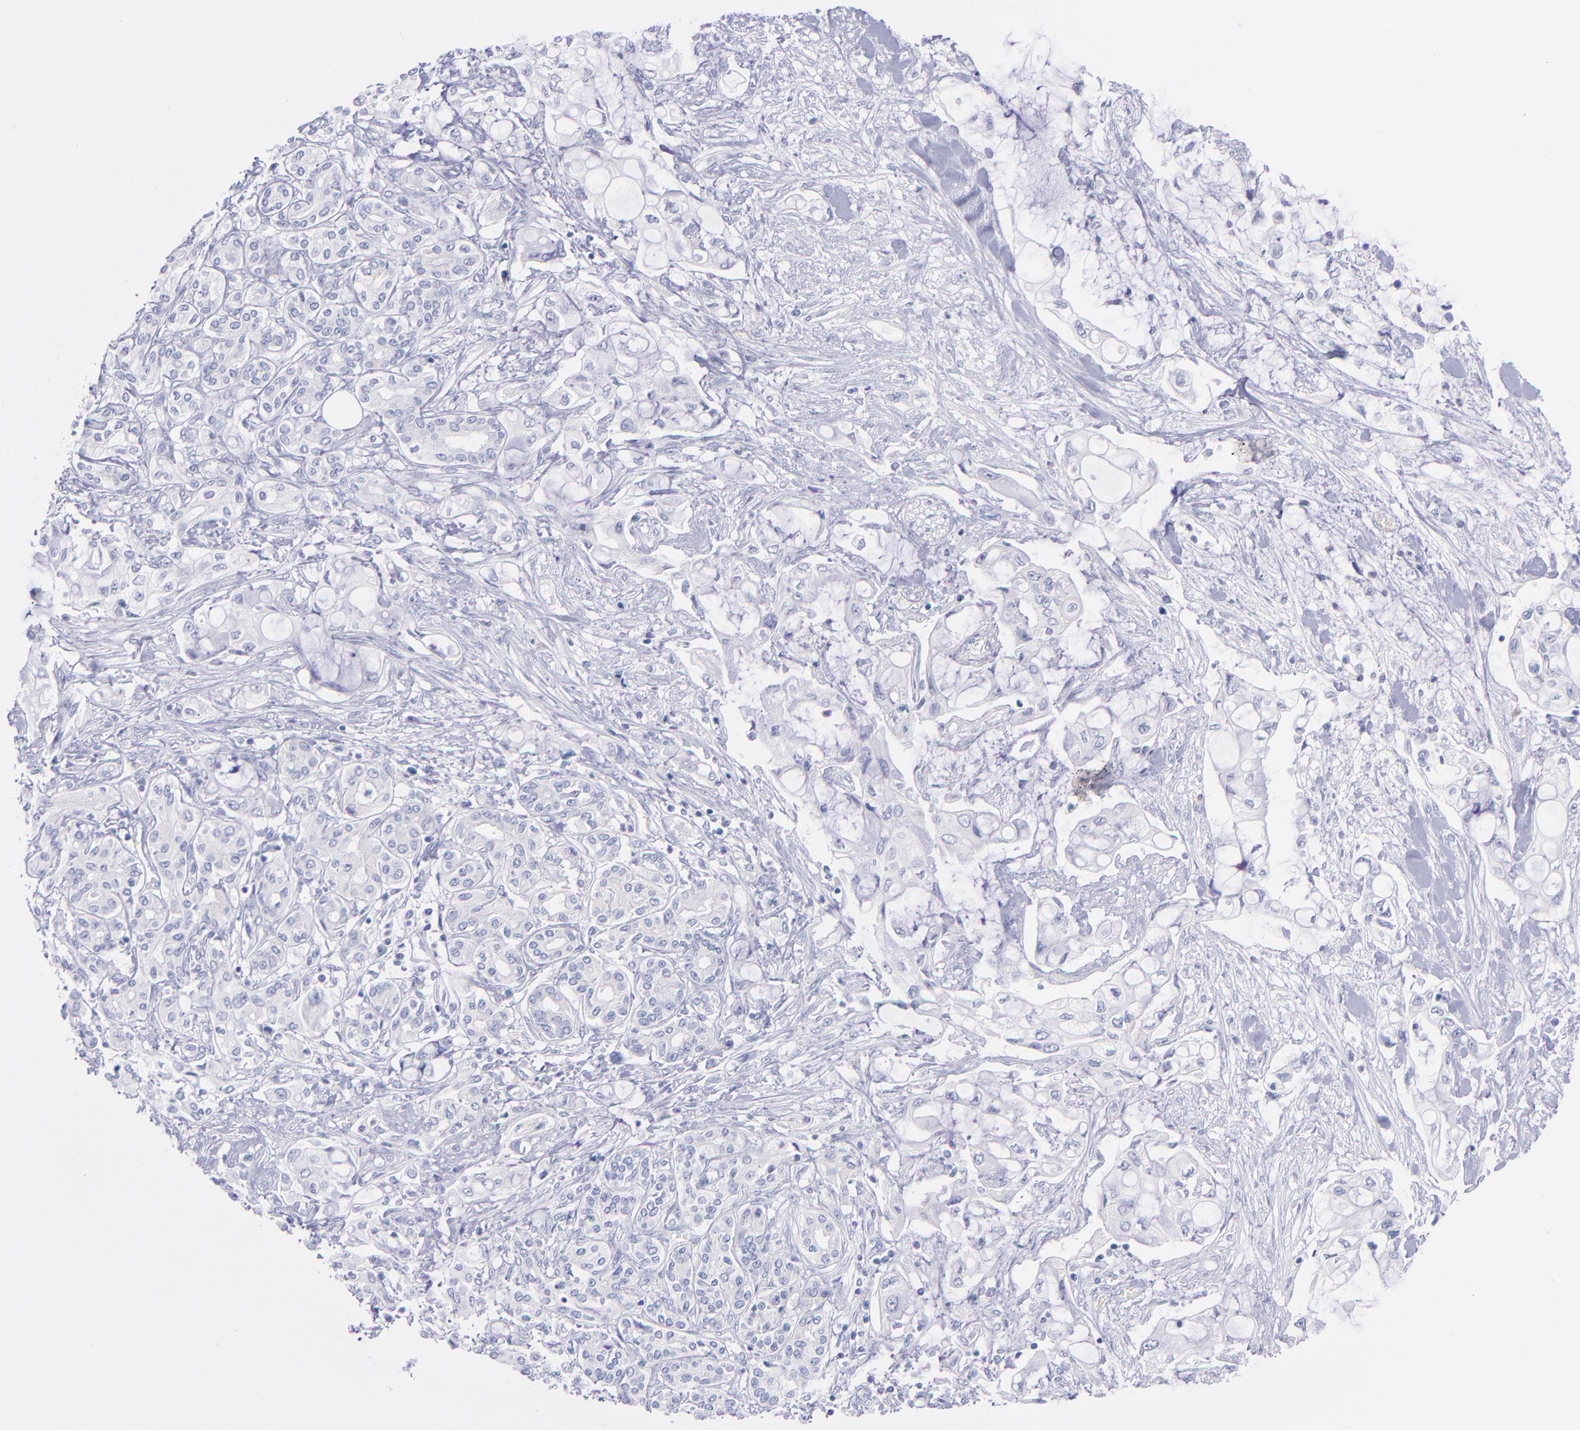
{"staining": {"intensity": "negative", "quantity": "none", "location": "none"}, "tissue": "pancreatic cancer", "cell_type": "Tumor cells", "image_type": "cancer", "snomed": [{"axis": "morphology", "description": "Adenocarcinoma, NOS"}, {"axis": "topography", "description": "Pancreas"}], "caption": "Immunohistochemistry (IHC) of human adenocarcinoma (pancreatic) shows no positivity in tumor cells. Nuclei are stained in blue.", "gene": "HP", "patient": {"sex": "female", "age": 70}}